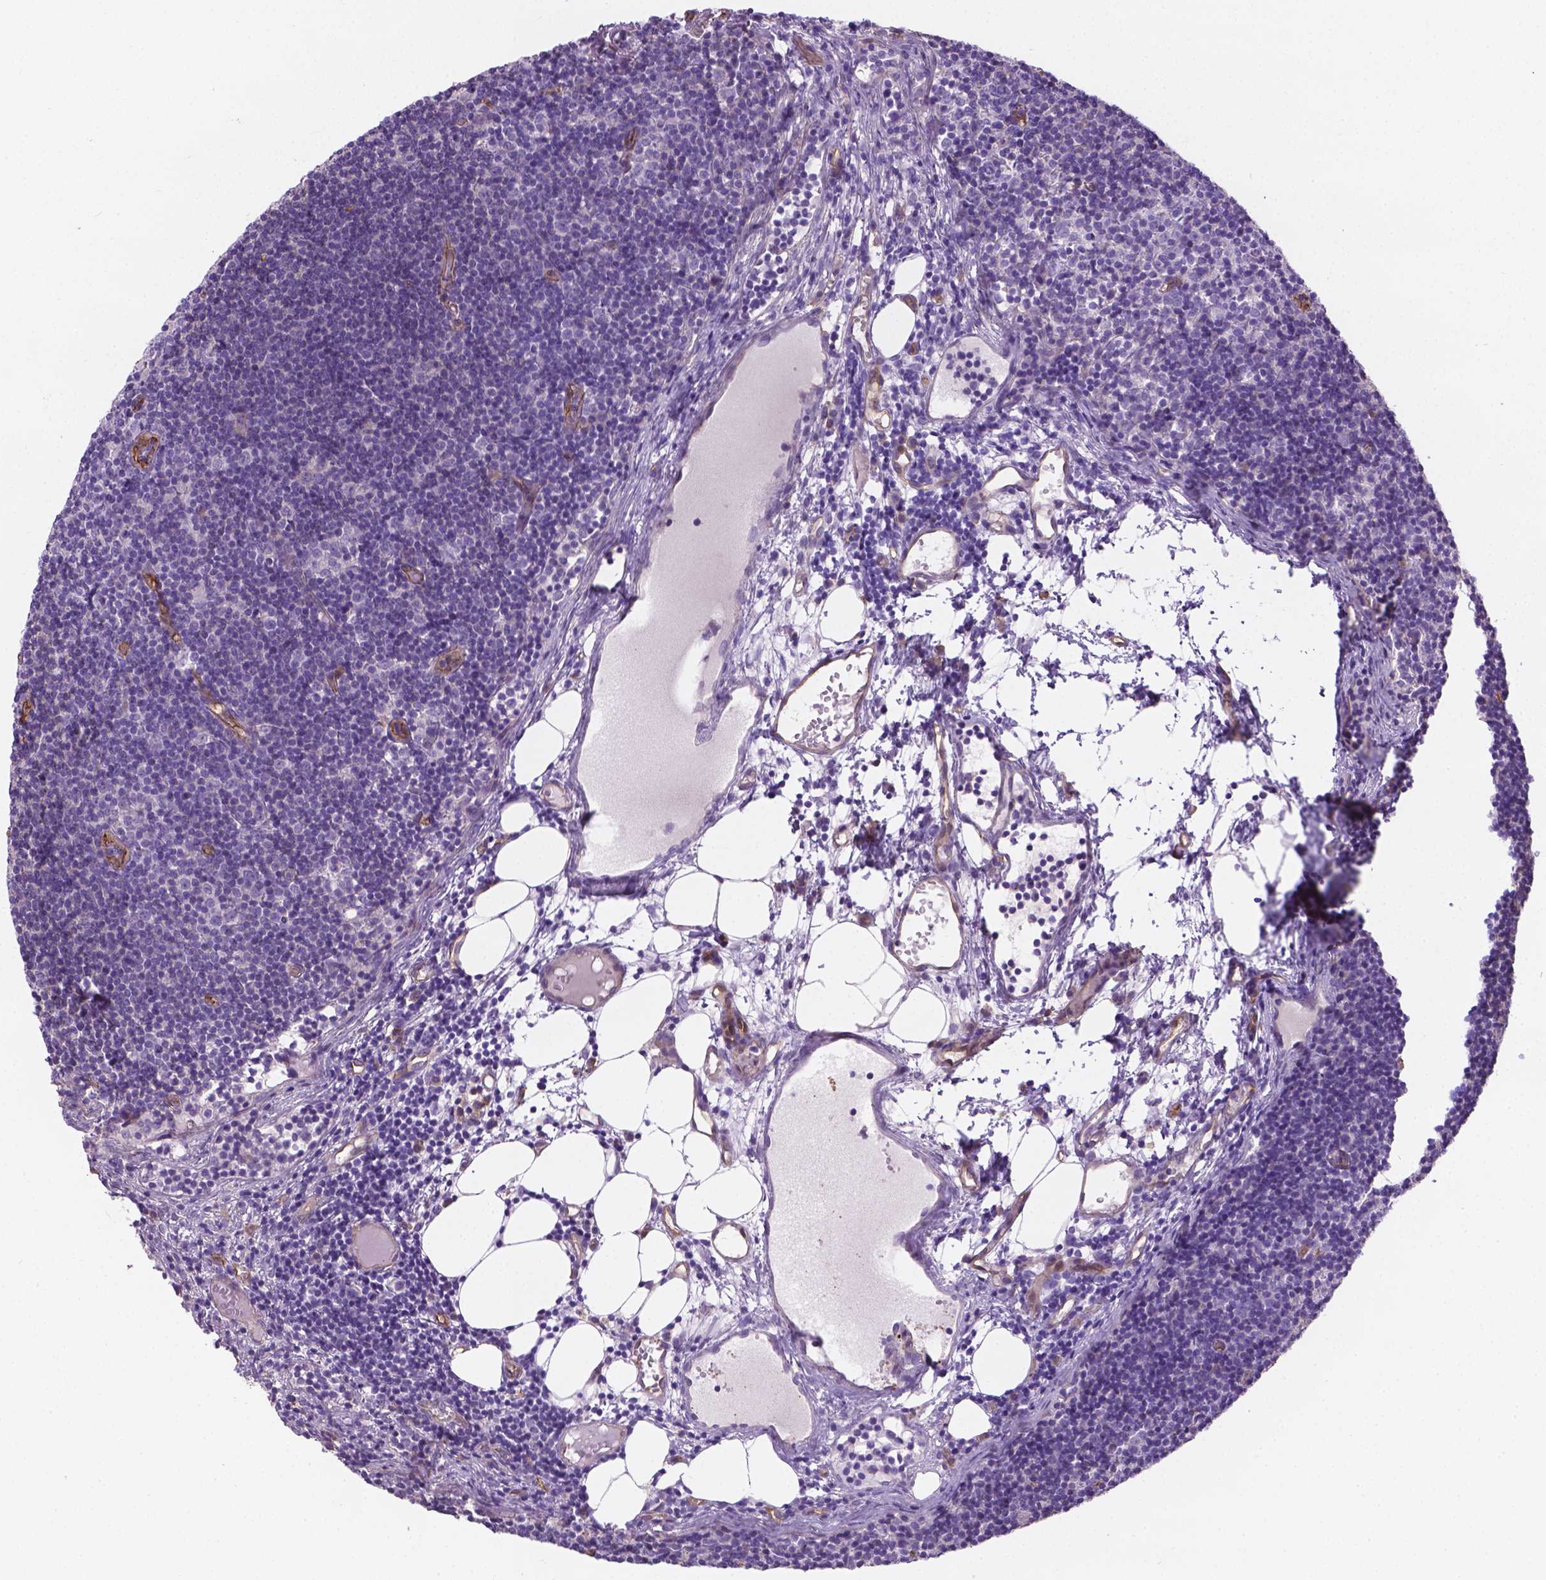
{"staining": {"intensity": "negative", "quantity": "none", "location": "none"}, "tissue": "lymph node", "cell_type": "Germinal center cells", "image_type": "normal", "snomed": [{"axis": "morphology", "description": "Normal tissue, NOS"}, {"axis": "topography", "description": "Lymph node"}], "caption": "Image shows no significant protein staining in germinal center cells of benign lymph node.", "gene": "CLIC4", "patient": {"sex": "female", "age": 41}}